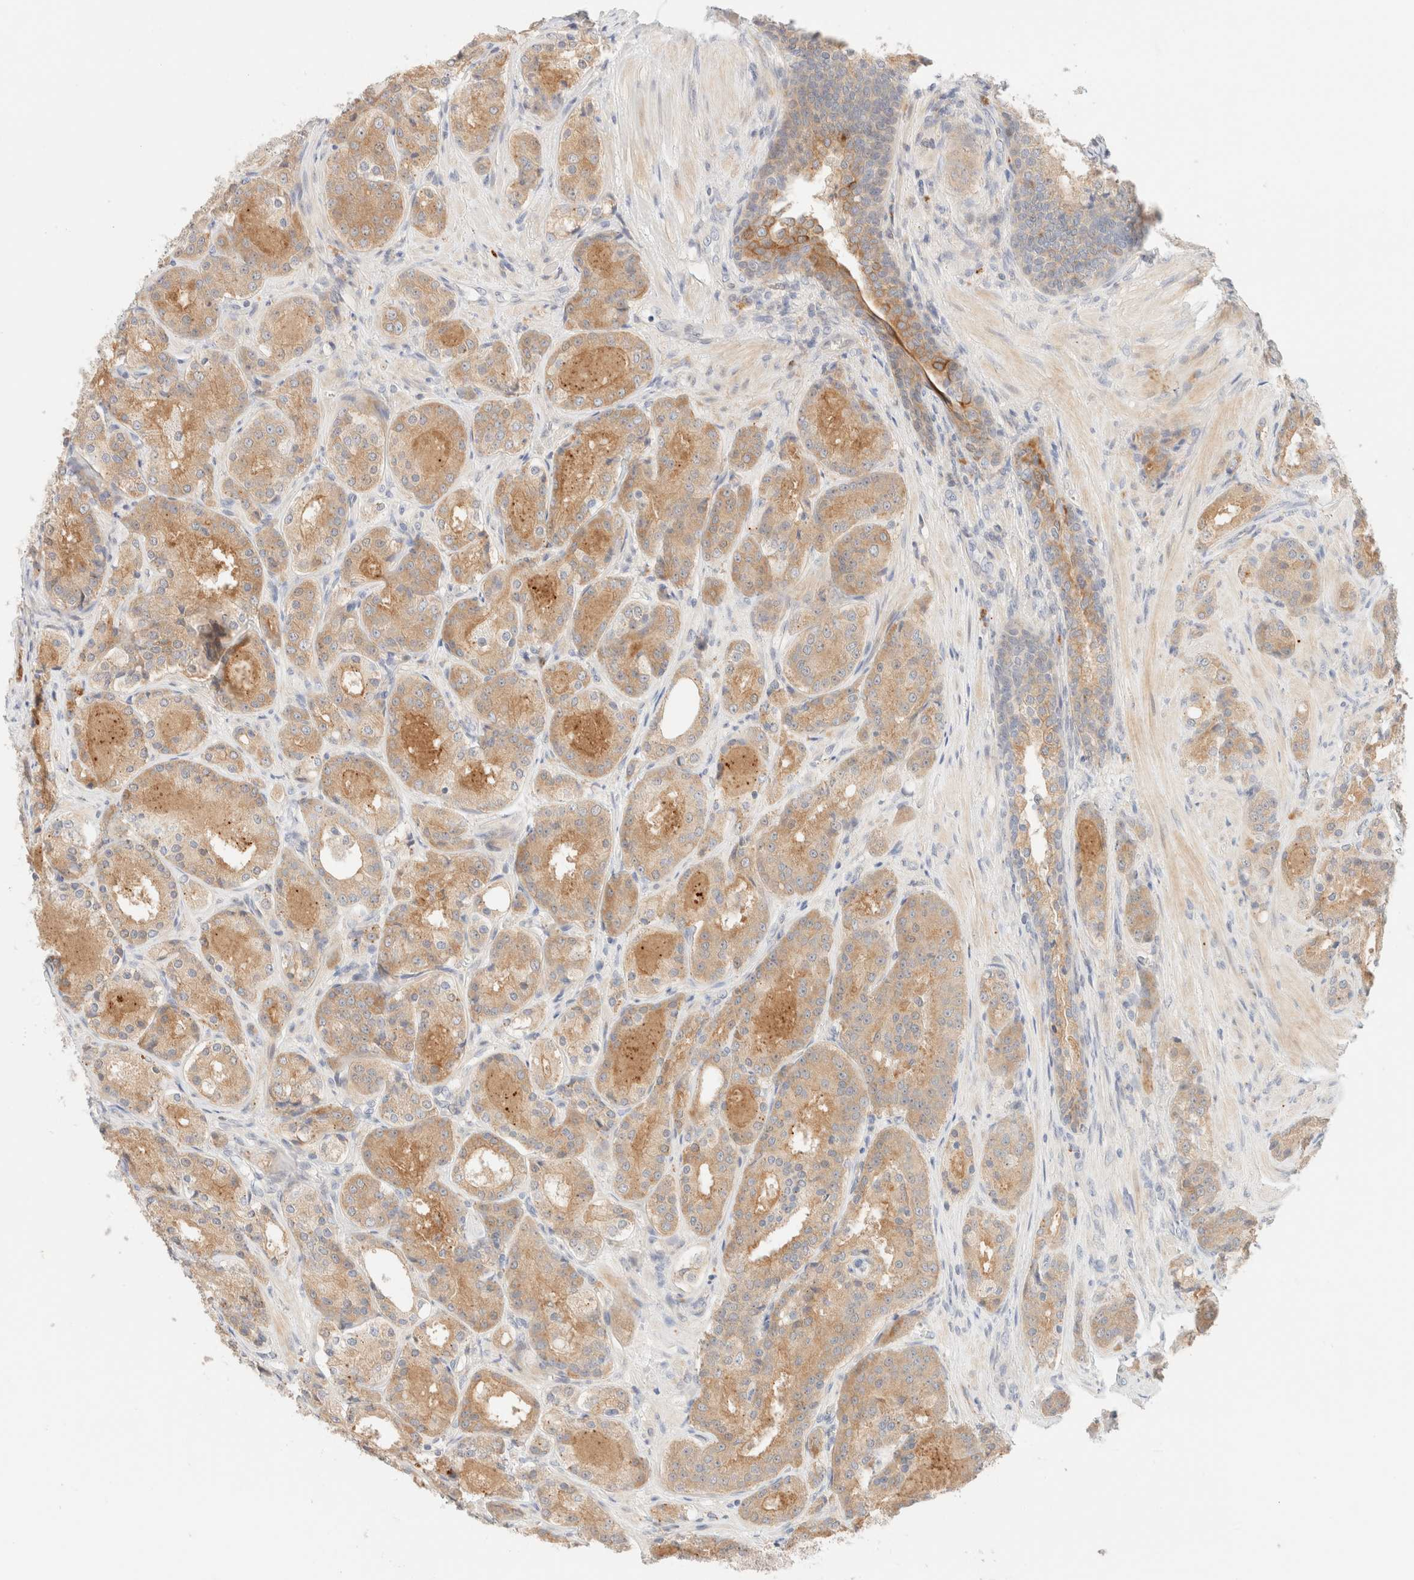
{"staining": {"intensity": "moderate", "quantity": ">75%", "location": "cytoplasmic/membranous"}, "tissue": "prostate cancer", "cell_type": "Tumor cells", "image_type": "cancer", "snomed": [{"axis": "morphology", "description": "Adenocarcinoma, High grade"}, {"axis": "topography", "description": "Prostate"}], "caption": "Immunohistochemistry image of human adenocarcinoma (high-grade) (prostate) stained for a protein (brown), which reveals medium levels of moderate cytoplasmic/membranous expression in about >75% of tumor cells.", "gene": "SGSM2", "patient": {"sex": "male", "age": 60}}